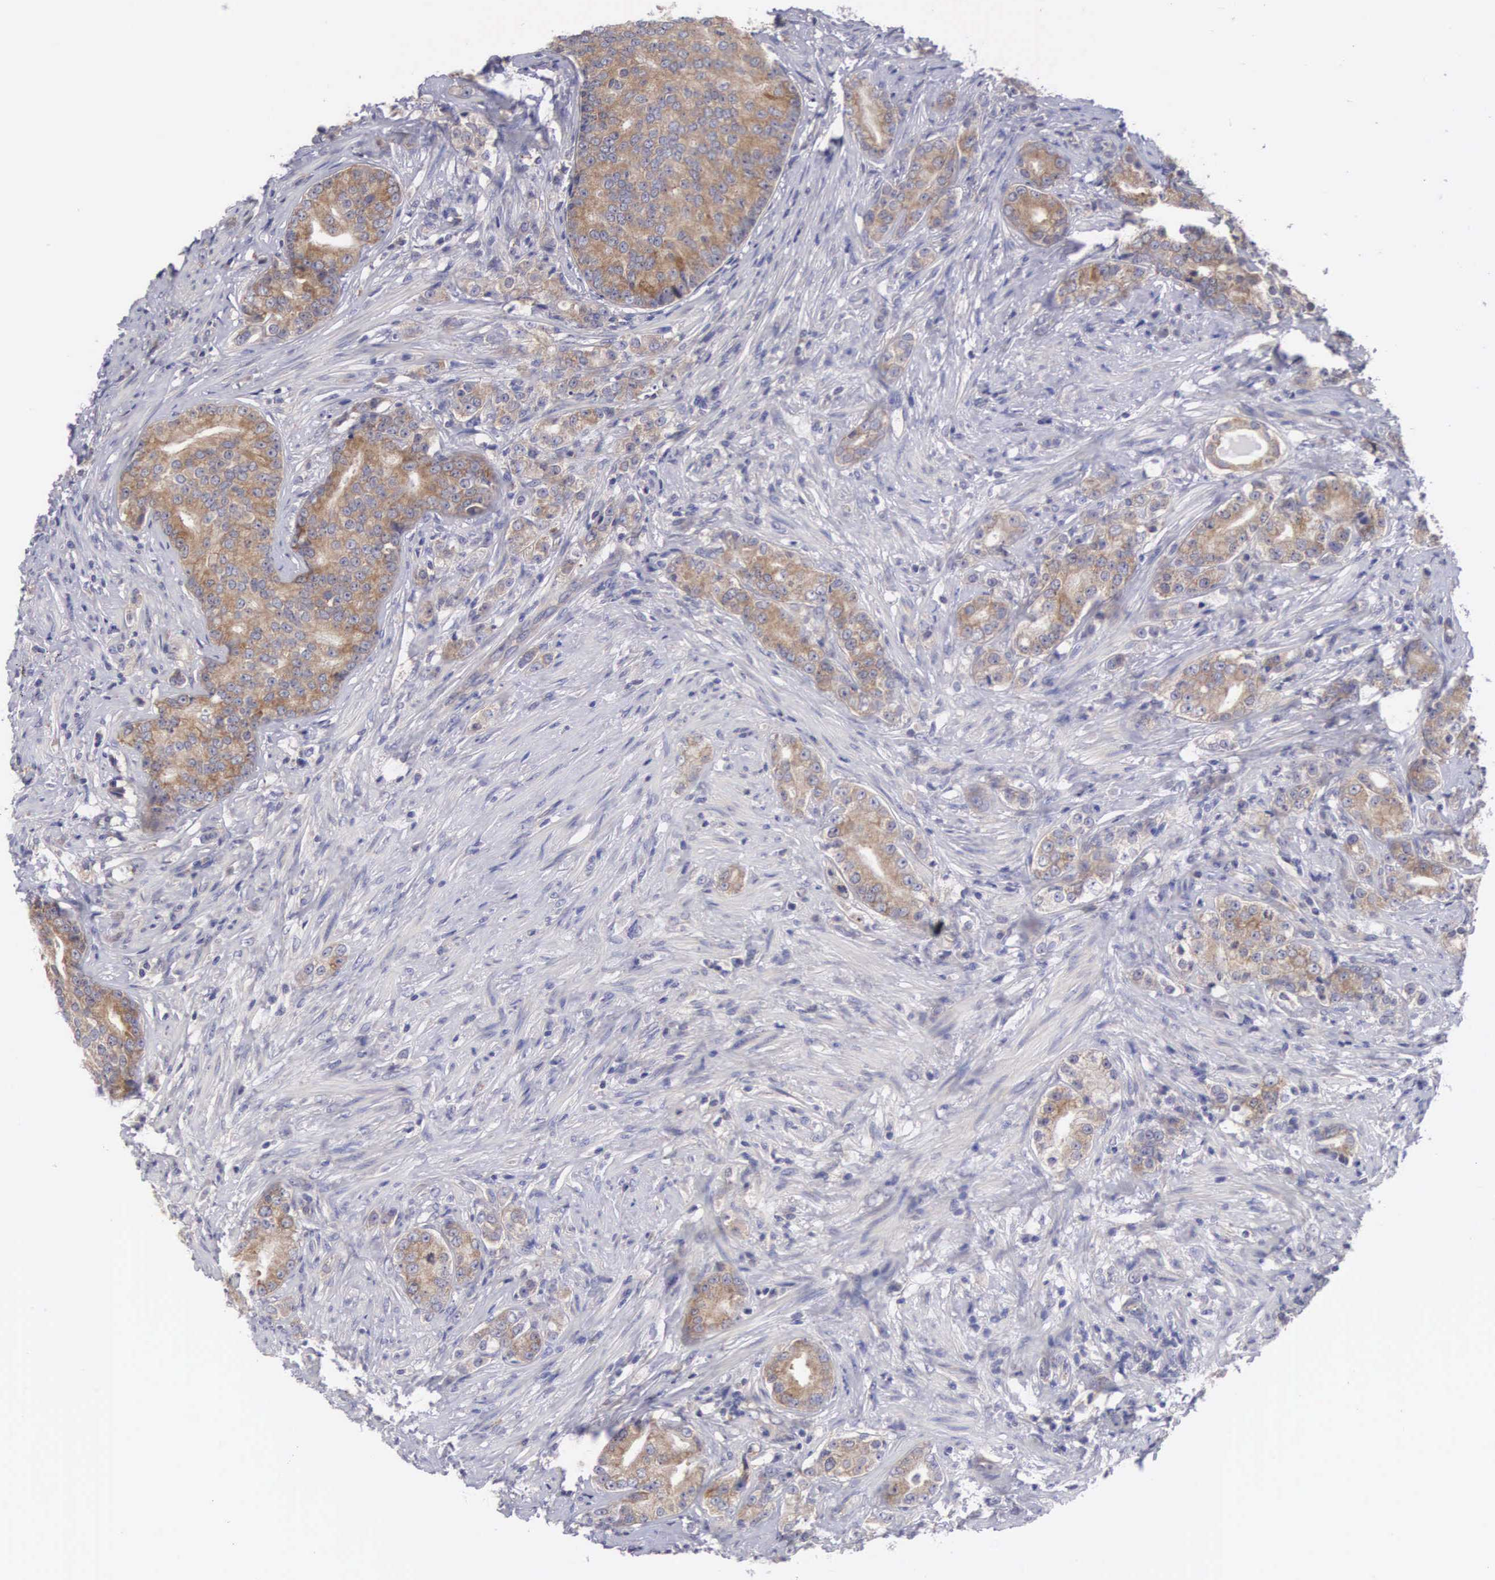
{"staining": {"intensity": "moderate", "quantity": ">75%", "location": "cytoplasmic/membranous"}, "tissue": "prostate cancer", "cell_type": "Tumor cells", "image_type": "cancer", "snomed": [{"axis": "morphology", "description": "Adenocarcinoma, Medium grade"}, {"axis": "topography", "description": "Prostate"}], "caption": "Tumor cells reveal medium levels of moderate cytoplasmic/membranous staining in approximately >75% of cells in human medium-grade adenocarcinoma (prostate).", "gene": "TXLNG", "patient": {"sex": "male", "age": 59}}